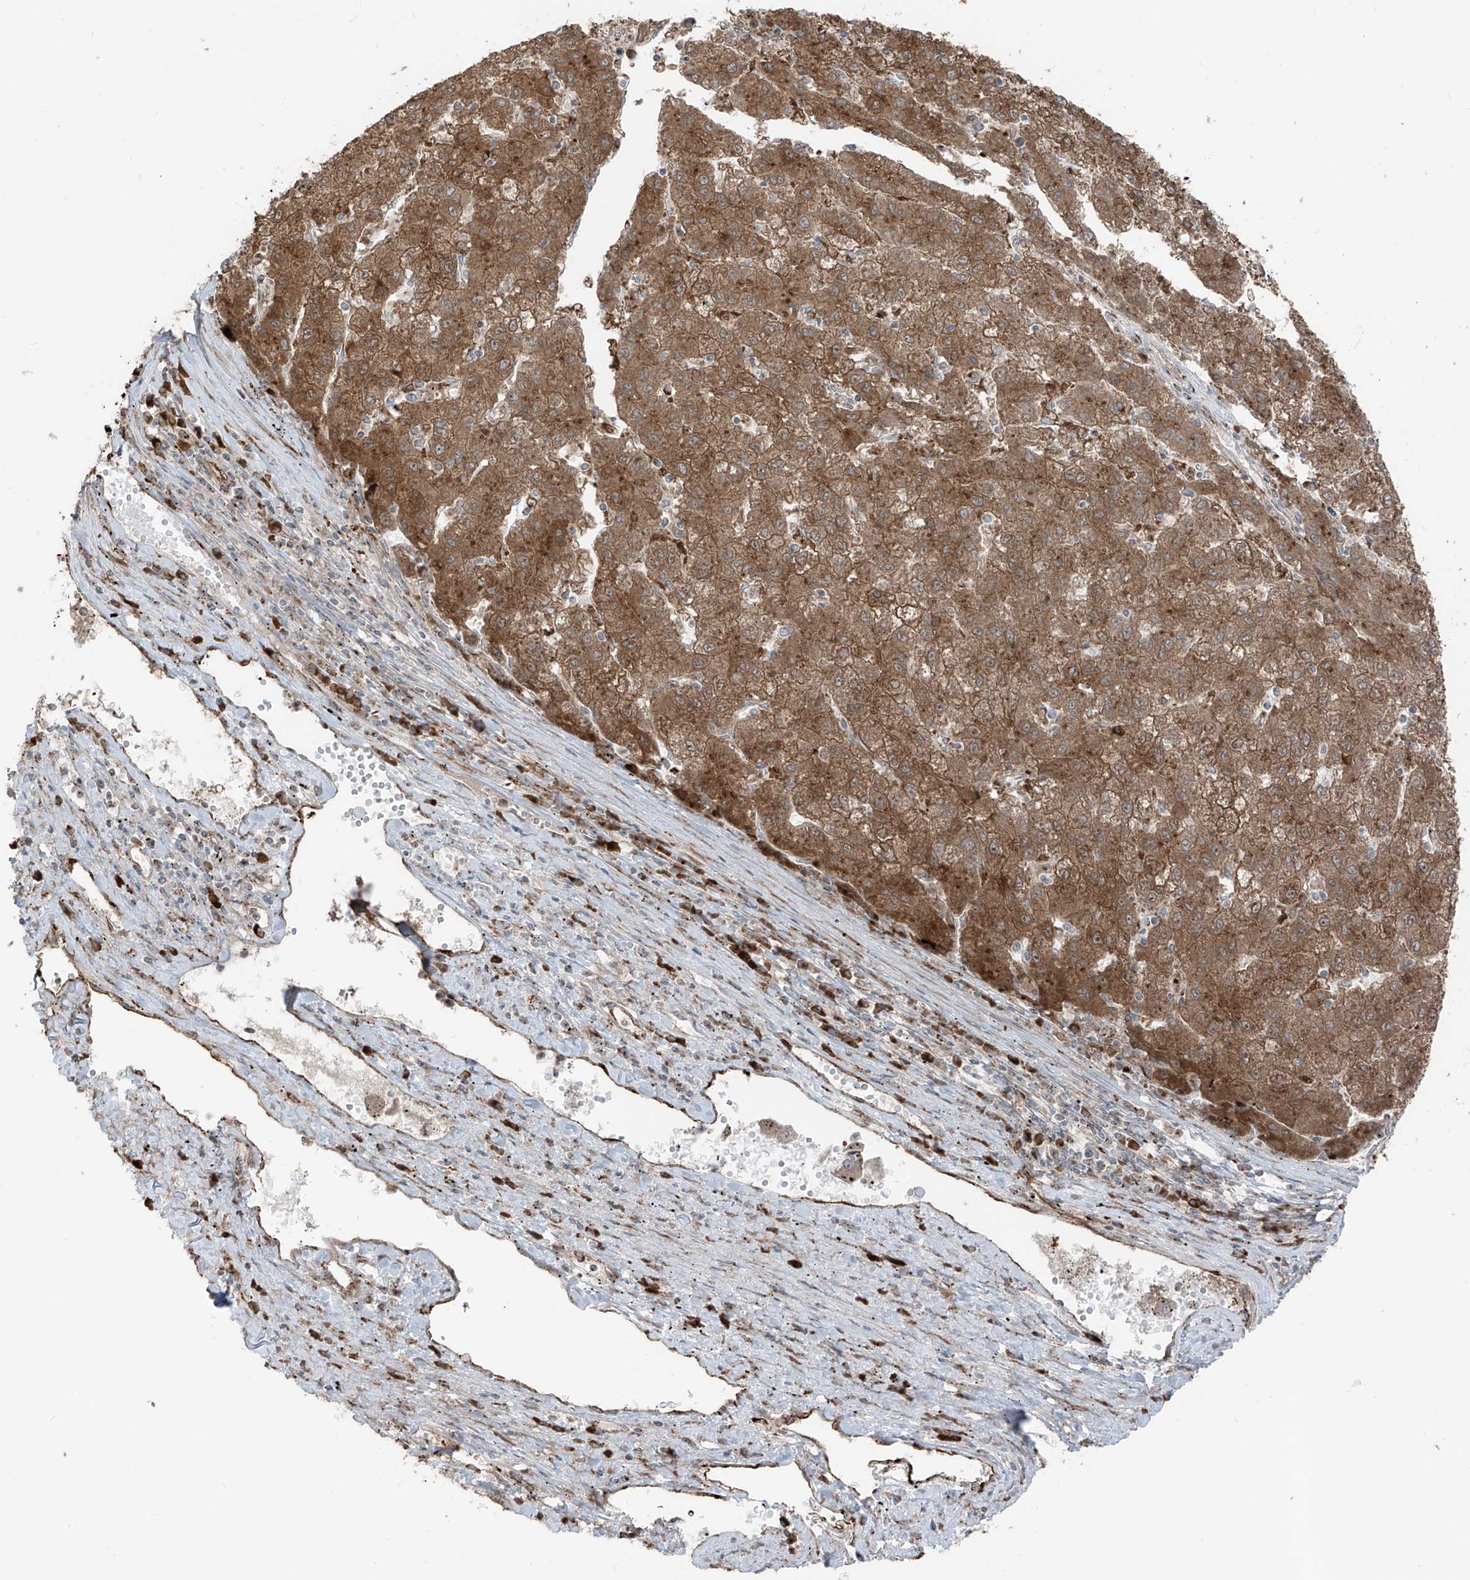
{"staining": {"intensity": "strong", "quantity": ">75%", "location": "cytoplasmic/membranous"}, "tissue": "liver cancer", "cell_type": "Tumor cells", "image_type": "cancer", "snomed": [{"axis": "morphology", "description": "Carcinoma, Hepatocellular, NOS"}, {"axis": "topography", "description": "Liver"}], "caption": "This micrograph exhibits liver cancer stained with immunohistochemistry to label a protein in brown. The cytoplasmic/membranous of tumor cells show strong positivity for the protein. Nuclei are counter-stained blue.", "gene": "ERLEC1", "patient": {"sex": "male", "age": 72}}